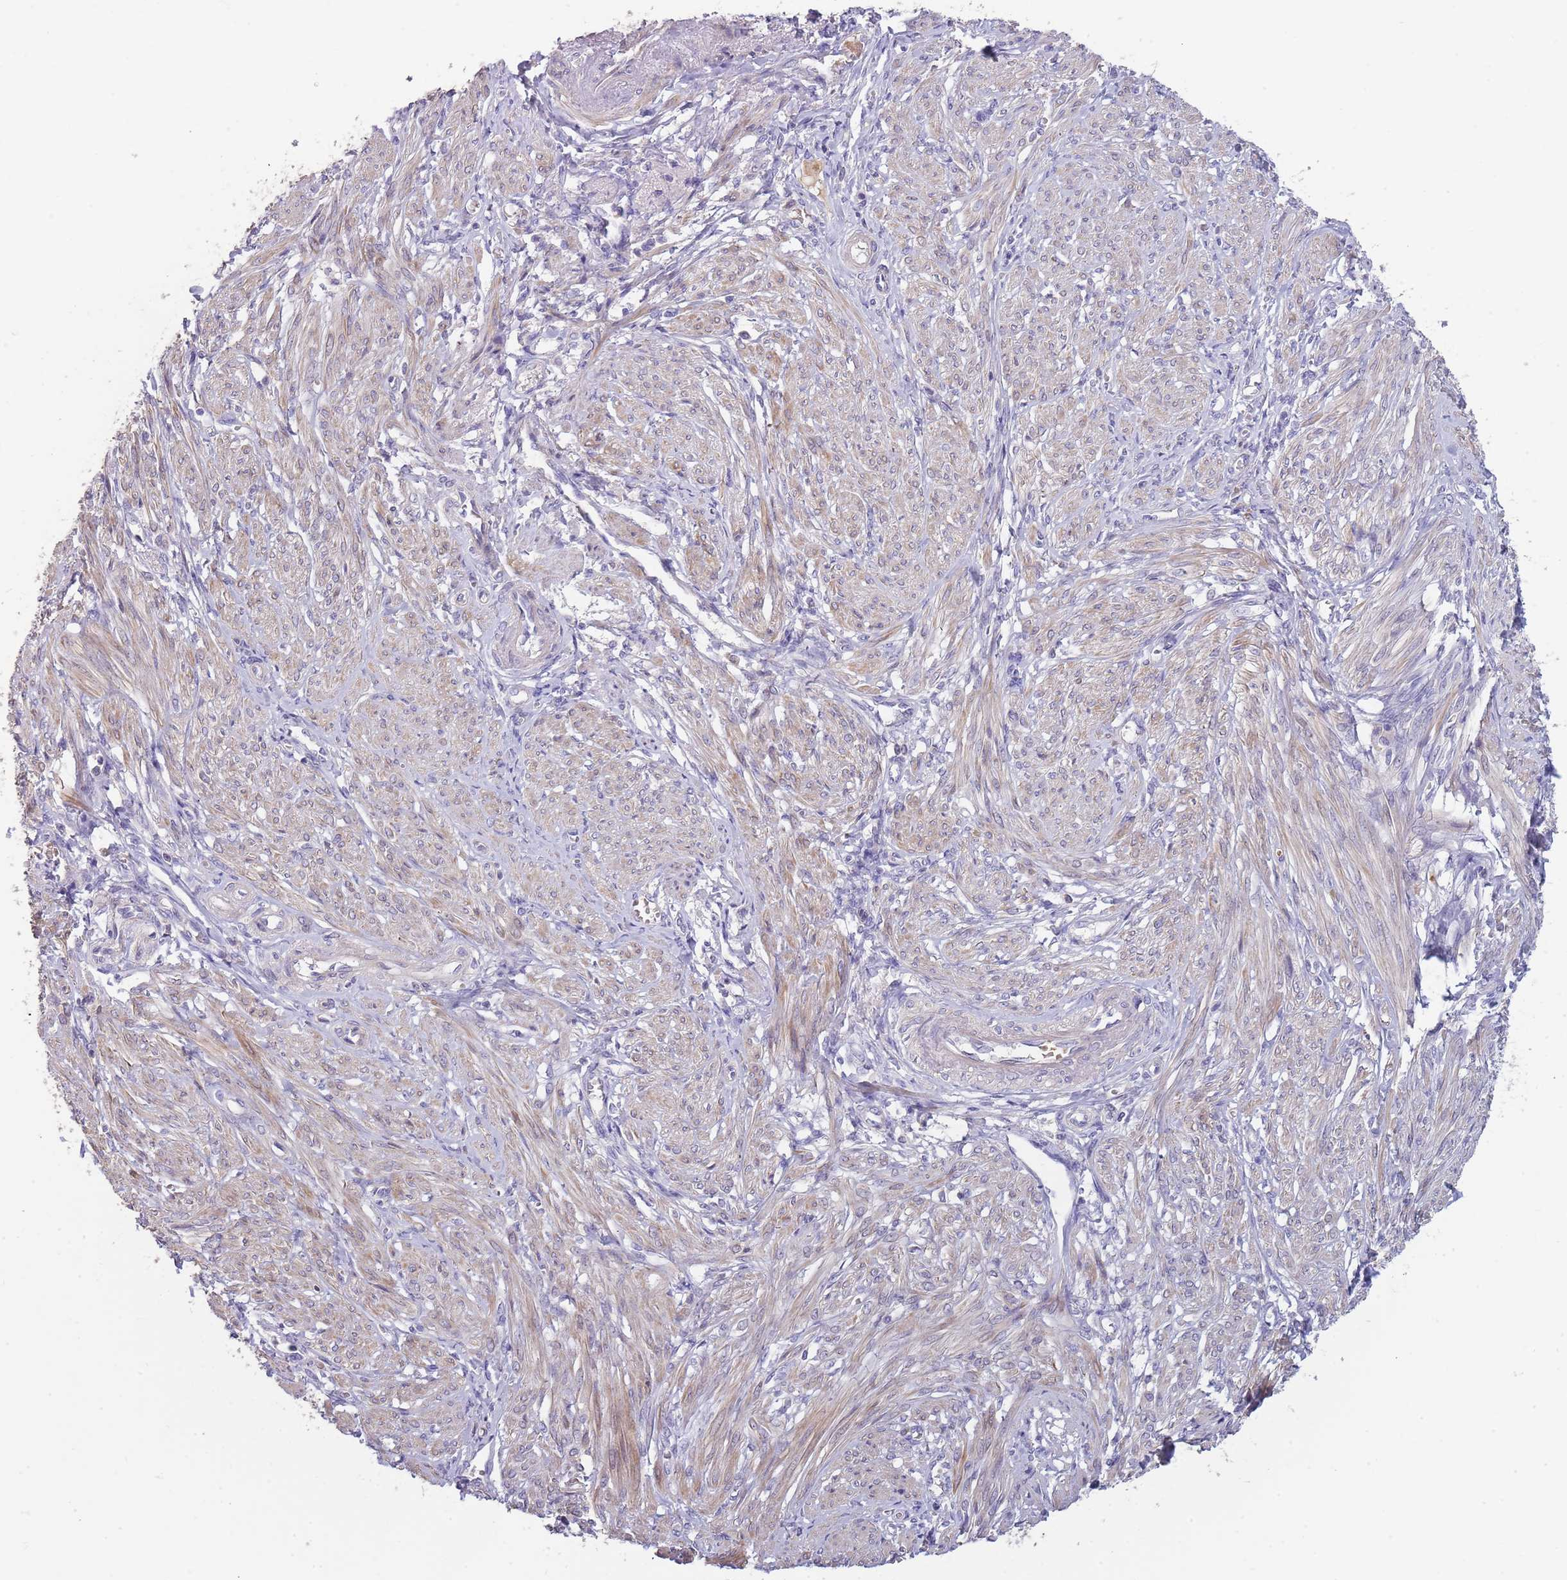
{"staining": {"intensity": "weak", "quantity": "25%-75%", "location": "cytoplasmic/membranous"}, "tissue": "smooth muscle", "cell_type": "Smooth muscle cells", "image_type": "normal", "snomed": [{"axis": "morphology", "description": "Normal tissue, NOS"}, {"axis": "topography", "description": "Smooth muscle"}], "caption": "Protein positivity by immunohistochemistry (IHC) reveals weak cytoplasmic/membranous staining in approximately 25%-75% of smooth muscle cells in normal smooth muscle.", "gene": "SUSD1", "patient": {"sex": "female", "age": 39}}